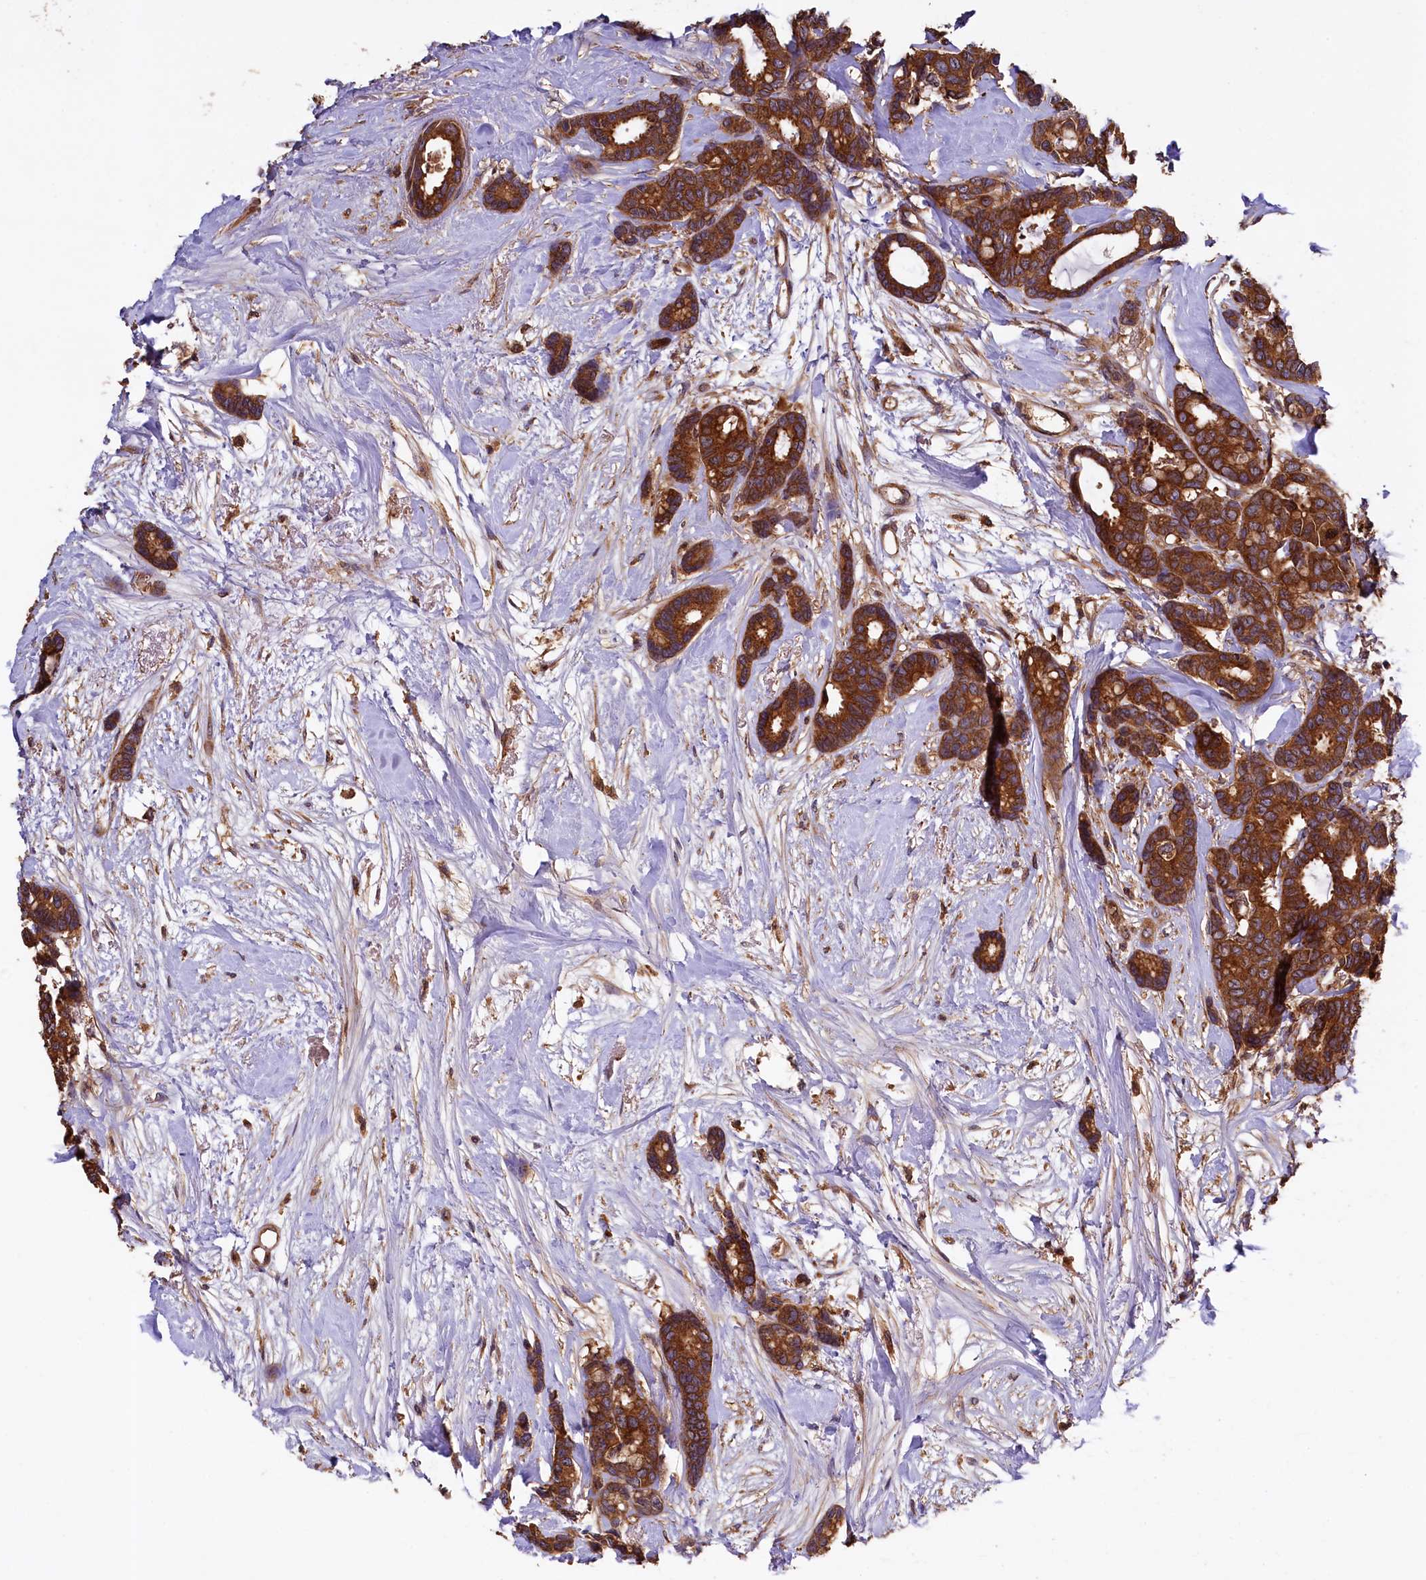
{"staining": {"intensity": "strong", "quantity": ">75%", "location": "cytoplasmic/membranous"}, "tissue": "breast cancer", "cell_type": "Tumor cells", "image_type": "cancer", "snomed": [{"axis": "morphology", "description": "Duct carcinoma"}, {"axis": "topography", "description": "Breast"}], "caption": "A histopathology image of human breast cancer stained for a protein reveals strong cytoplasmic/membranous brown staining in tumor cells.", "gene": "KLC2", "patient": {"sex": "female", "age": 87}}